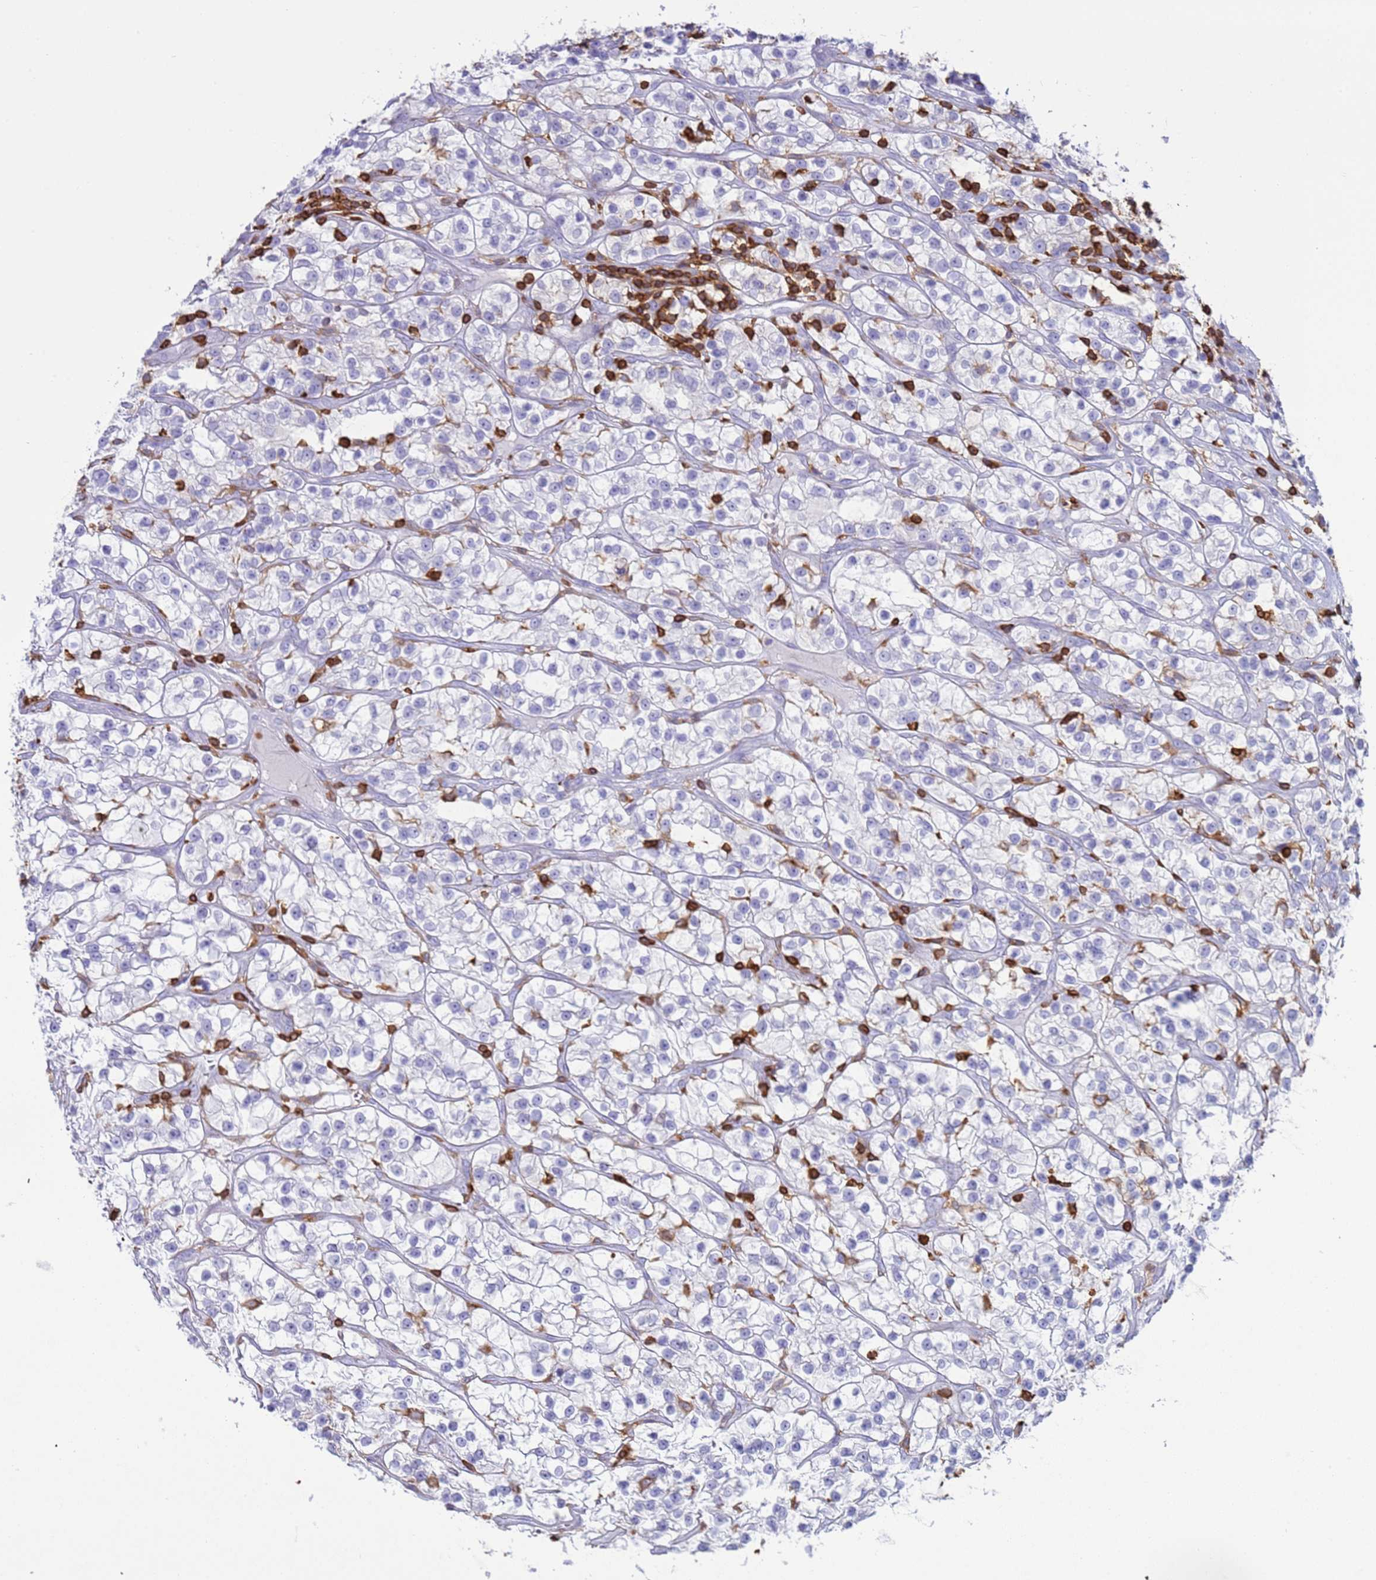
{"staining": {"intensity": "negative", "quantity": "none", "location": "none"}, "tissue": "renal cancer", "cell_type": "Tumor cells", "image_type": "cancer", "snomed": [{"axis": "morphology", "description": "Adenocarcinoma, NOS"}, {"axis": "topography", "description": "Kidney"}], "caption": "An immunohistochemistry (IHC) histopathology image of renal cancer (adenocarcinoma) is shown. There is no staining in tumor cells of renal cancer (adenocarcinoma). (DAB immunohistochemistry (IHC) with hematoxylin counter stain).", "gene": "IRF5", "patient": {"sex": "female", "age": 57}}